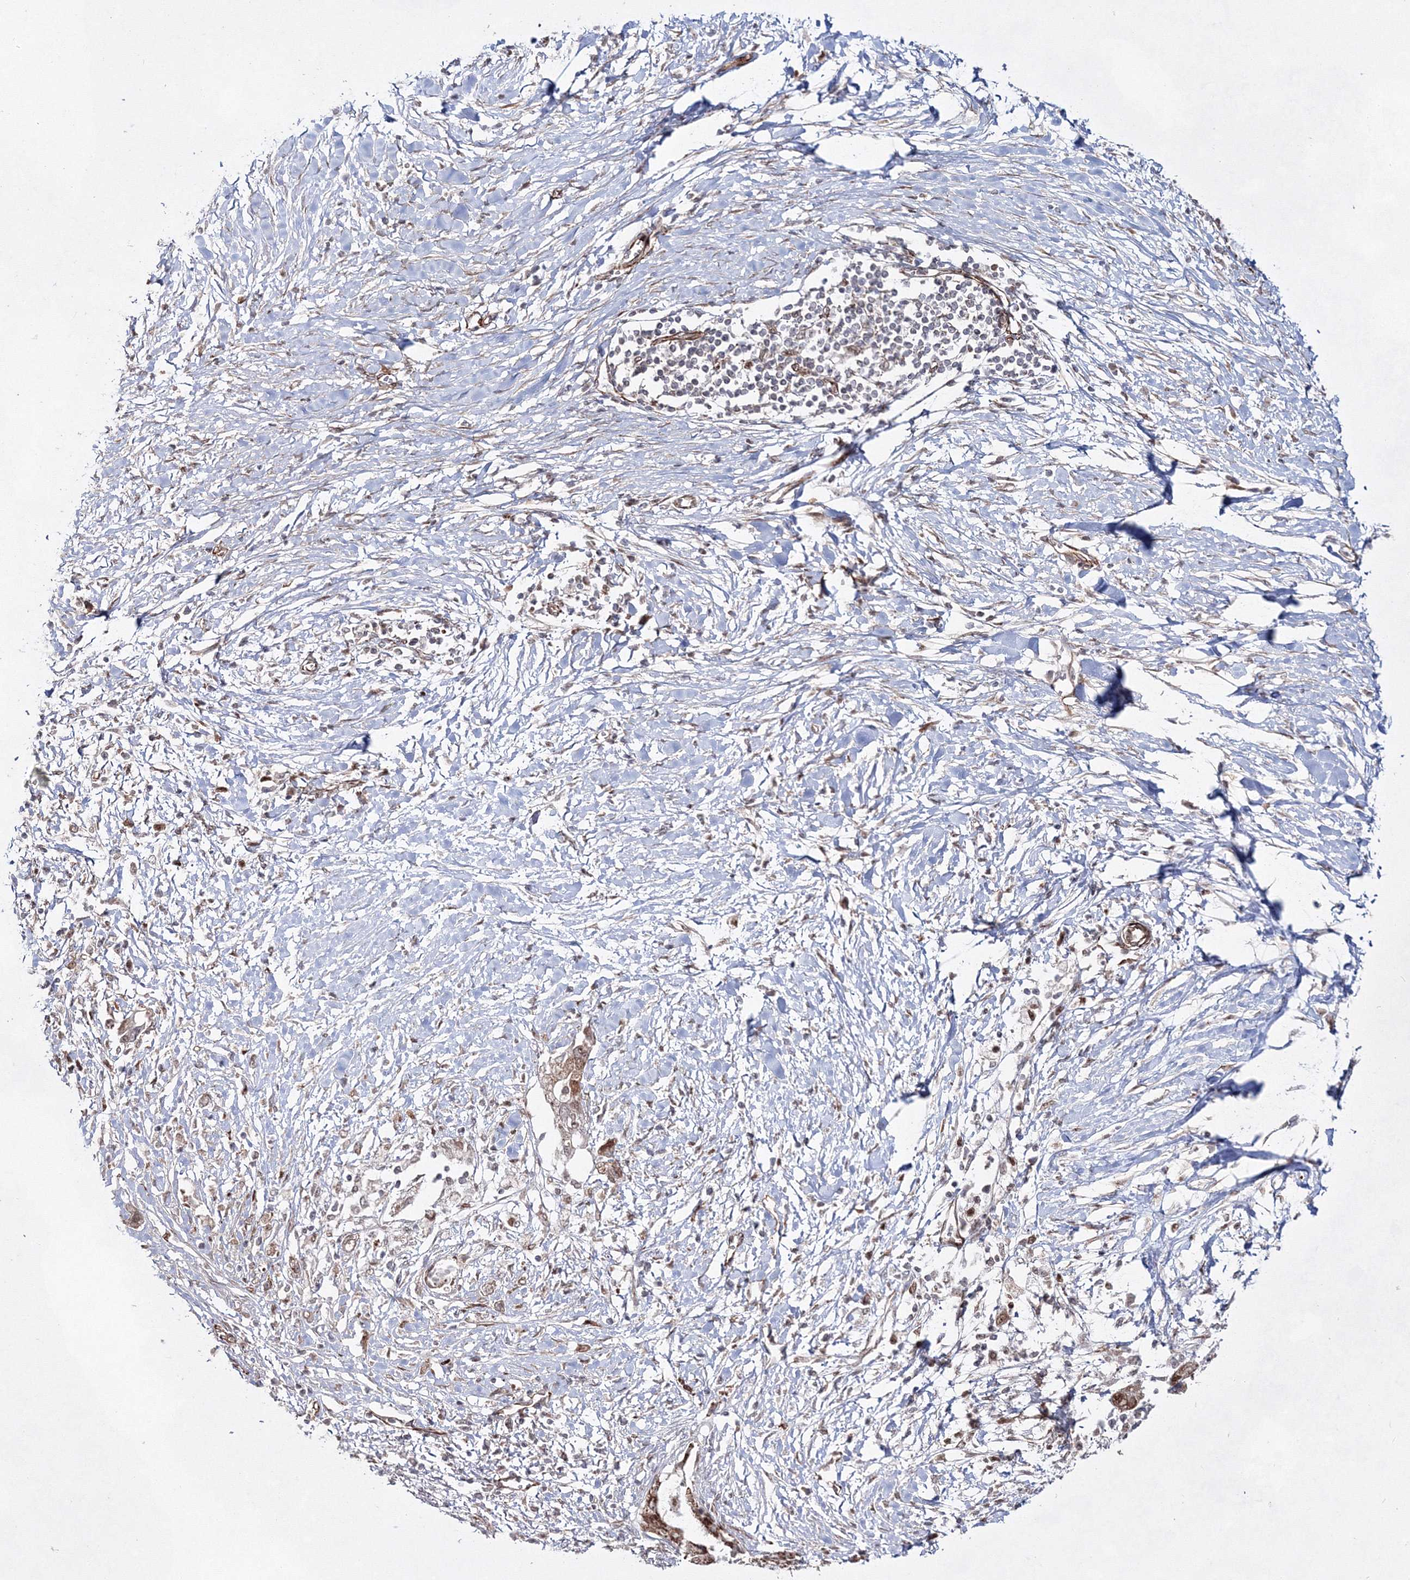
{"staining": {"intensity": "moderate", "quantity": ">75%", "location": "cytoplasmic/membranous"}, "tissue": "pancreatic cancer", "cell_type": "Tumor cells", "image_type": "cancer", "snomed": [{"axis": "morphology", "description": "Normal tissue, NOS"}, {"axis": "morphology", "description": "Adenocarcinoma, NOS"}, {"axis": "topography", "description": "Pancreas"}, {"axis": "topography", "description": "Peripheral nerve tissue"}], "caption": "Immunohistochemistry micrograph of neoplastic tissue: human pancreatic cancer (adenocarcinoma) stained using immunohistochemistry (IHC) reveals medium levels of moderate protein expression localized specifically in the cytoplasmic/membranous of tumor cells, appearing as a cytoplasmic/membranous brown color.", "gene": "SNIP1", "patient": {"sex": "male", "age": 59}}